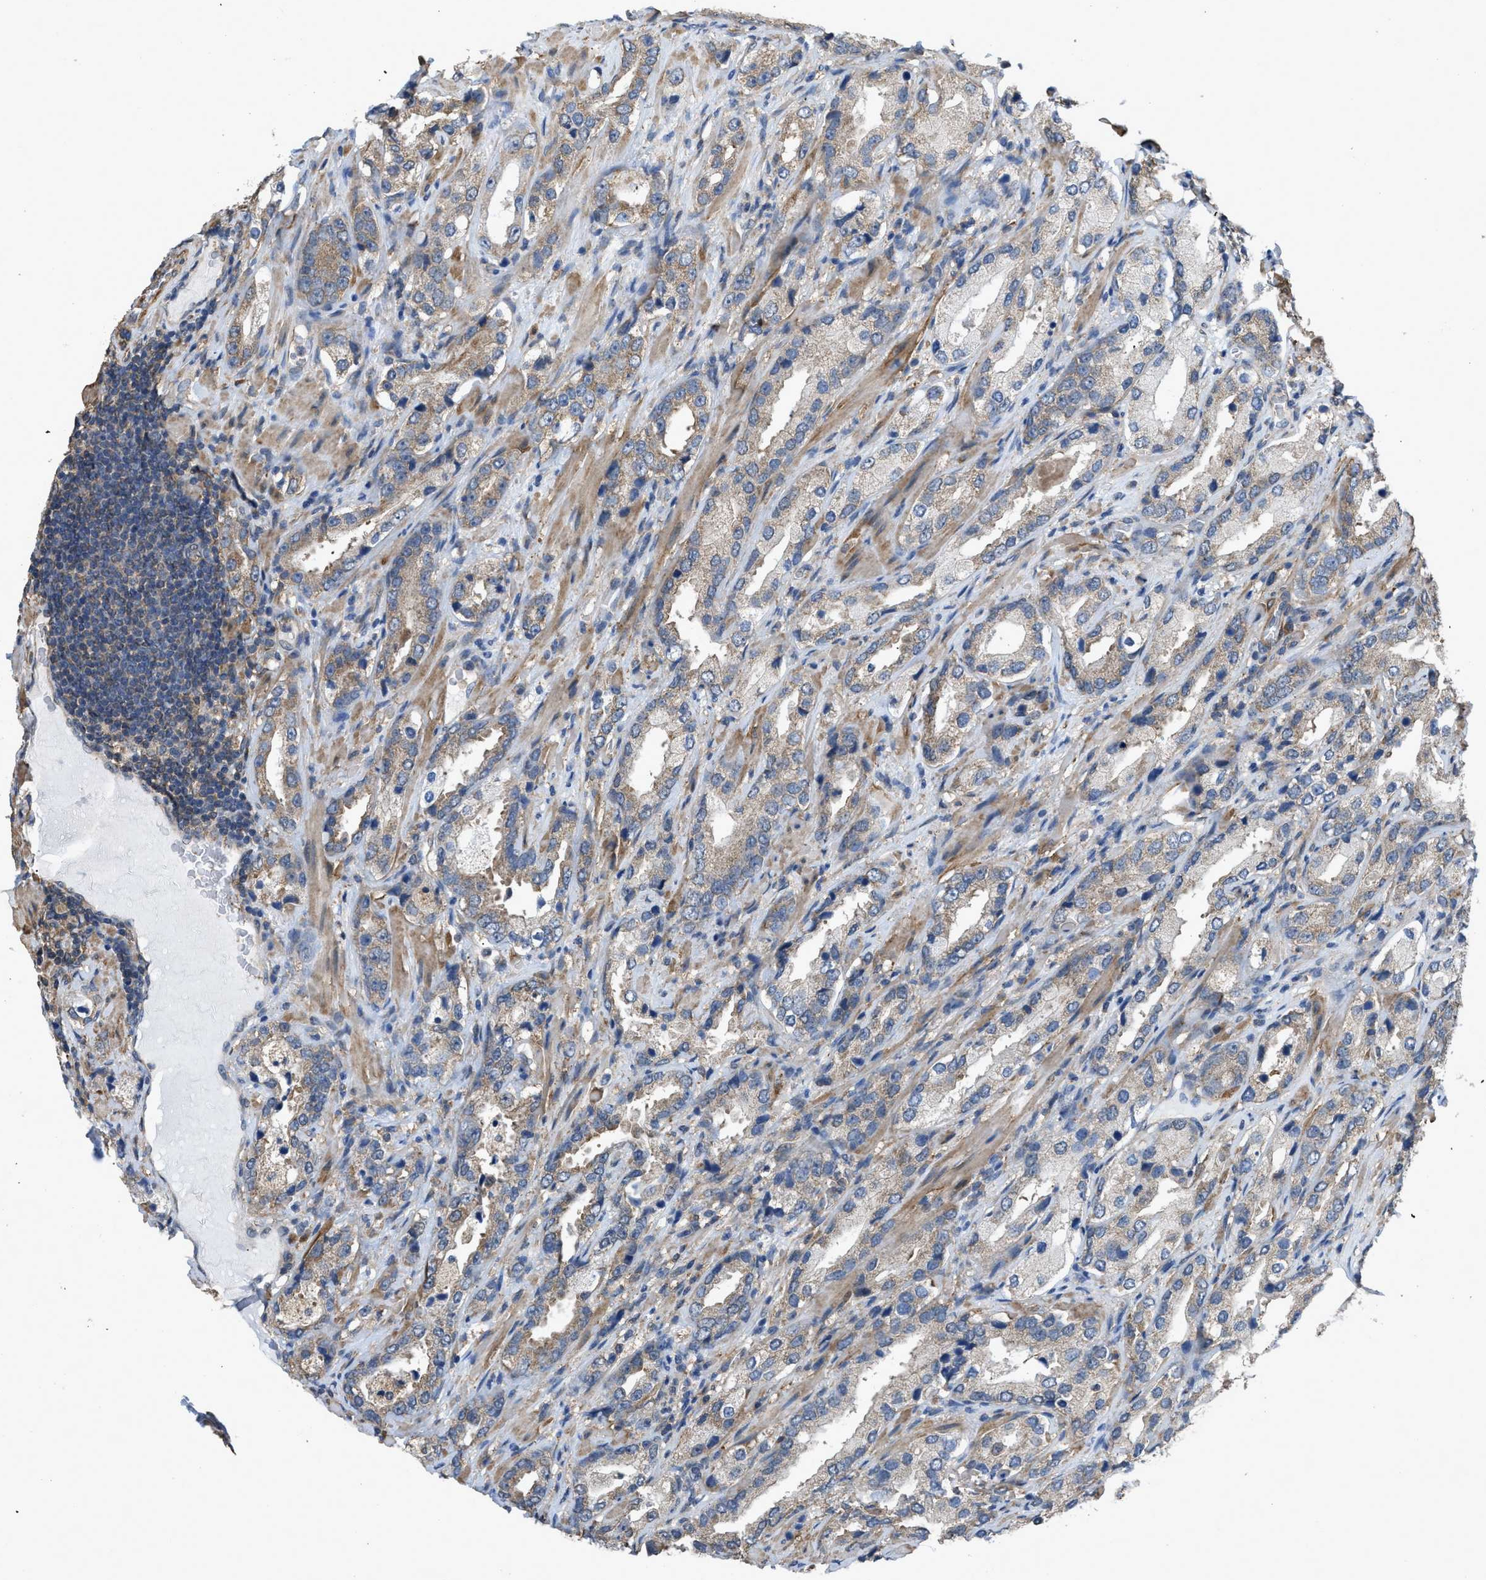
{"staining": {"intensity": "moderate", "quantity": ">75%", "location": "cytoplasmic/membranous"}, "tissue": "prostate cancer", "cell_type": "Tumor cells", "image_type": "cancer", "snomed": [{"axis": "morphology", "description": "Adenocarcinoma, High grade"}, {"axis": "topography", "description": "Prostate"}], "caption": "High-power microscopy captured an IHC photomicrograph of prostate cancer, revealing moderate cytoplasmic/membranous expression in approximately >75% of tumor cells.", "gene": "ARL6", "patient": {"sex": "male", "age": 63}}